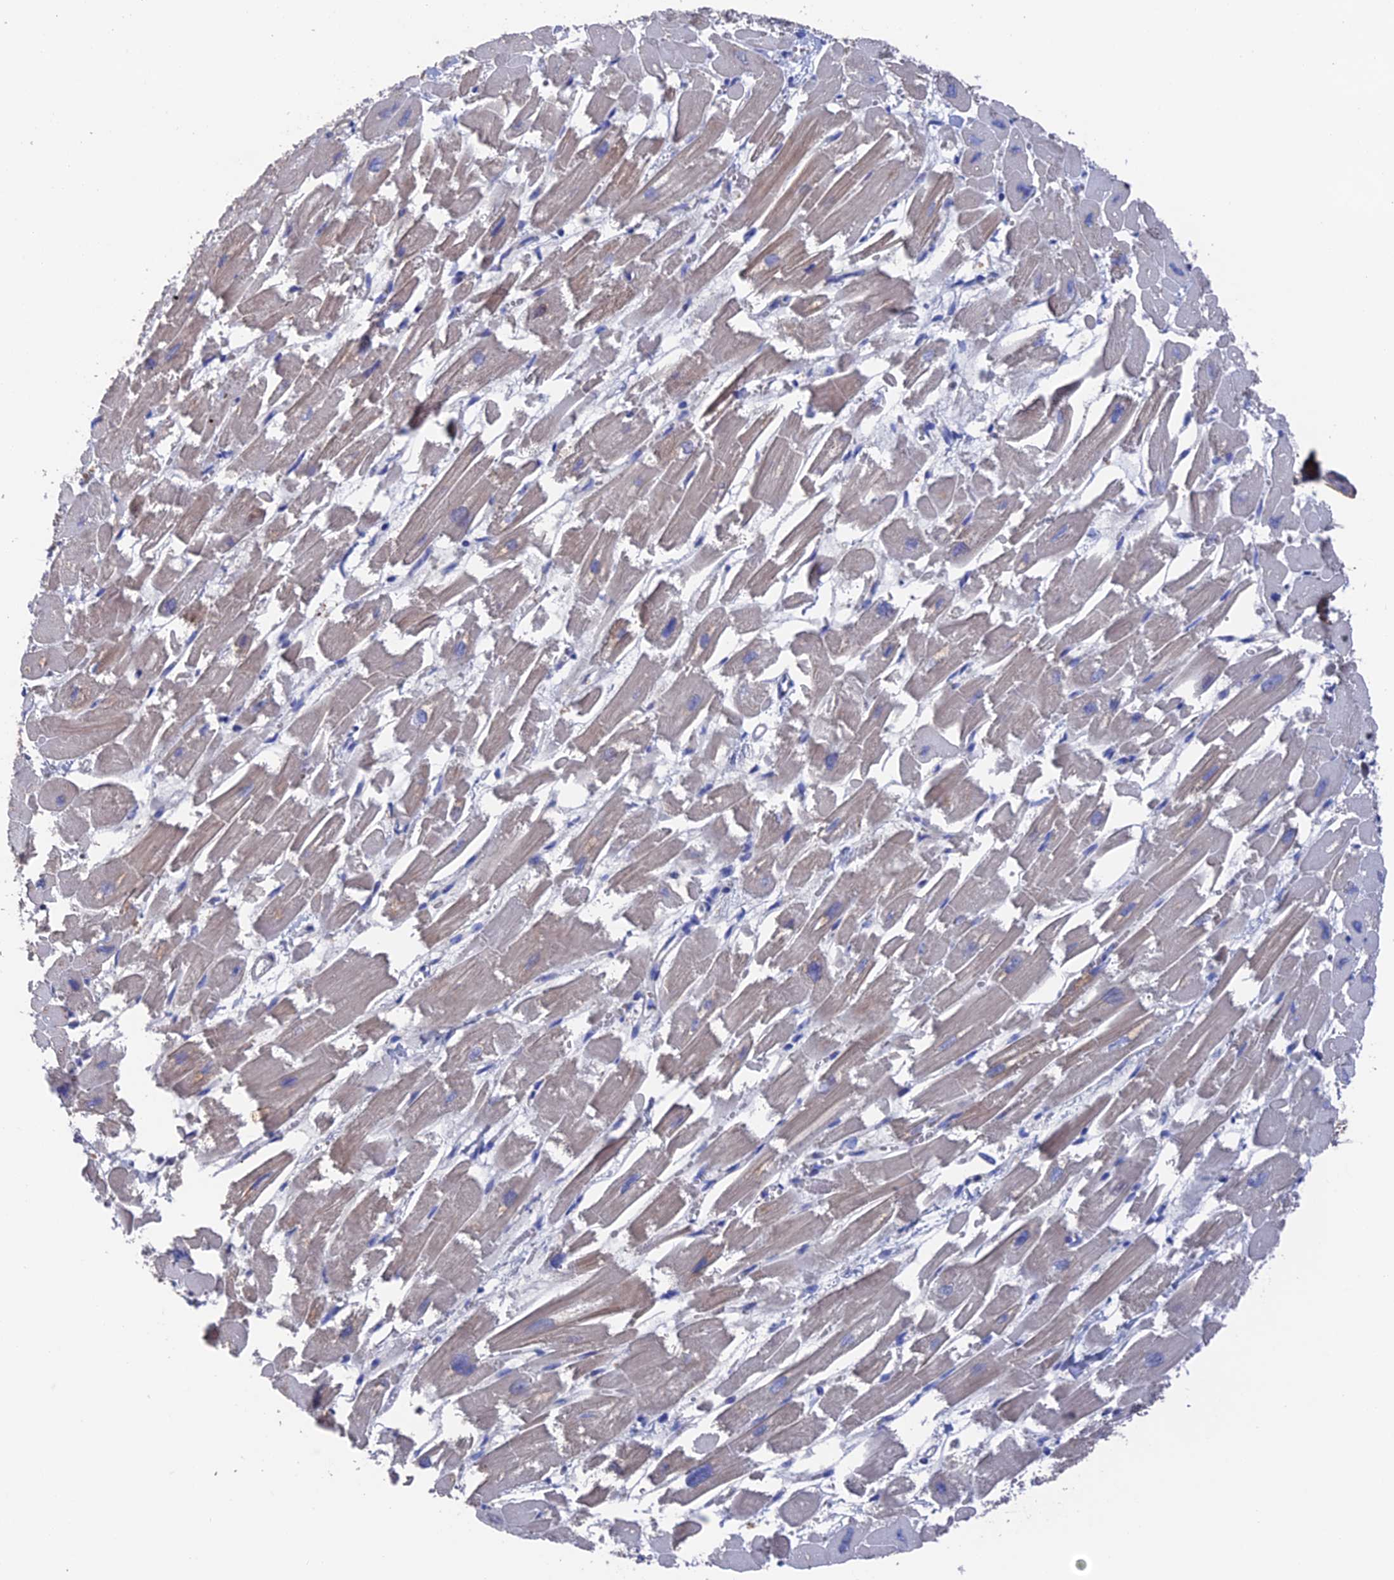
{"staining": {"intensity": "moderate", "quantity": "<25%", "location": "cytoplasmic/membranous"}, "tissue": "heart muscle", "cell_type": "Cardiomyocytes", "image_type": "normal", "snomed": [{"axis": "morphology", "description": "Normal tissue, NOS"}, {"axis": "topography", "description": "Heart"}], "caption": "Immunohistochemical staining of normal heart muscle displays <25% levels of moderate cytoplasmic/membranous protein positivity in about <25% of cardiomyocytes. Nuclei are stained in blue.", "gene": "HPF1", "patient": {"sex": "male", "age": 54}}